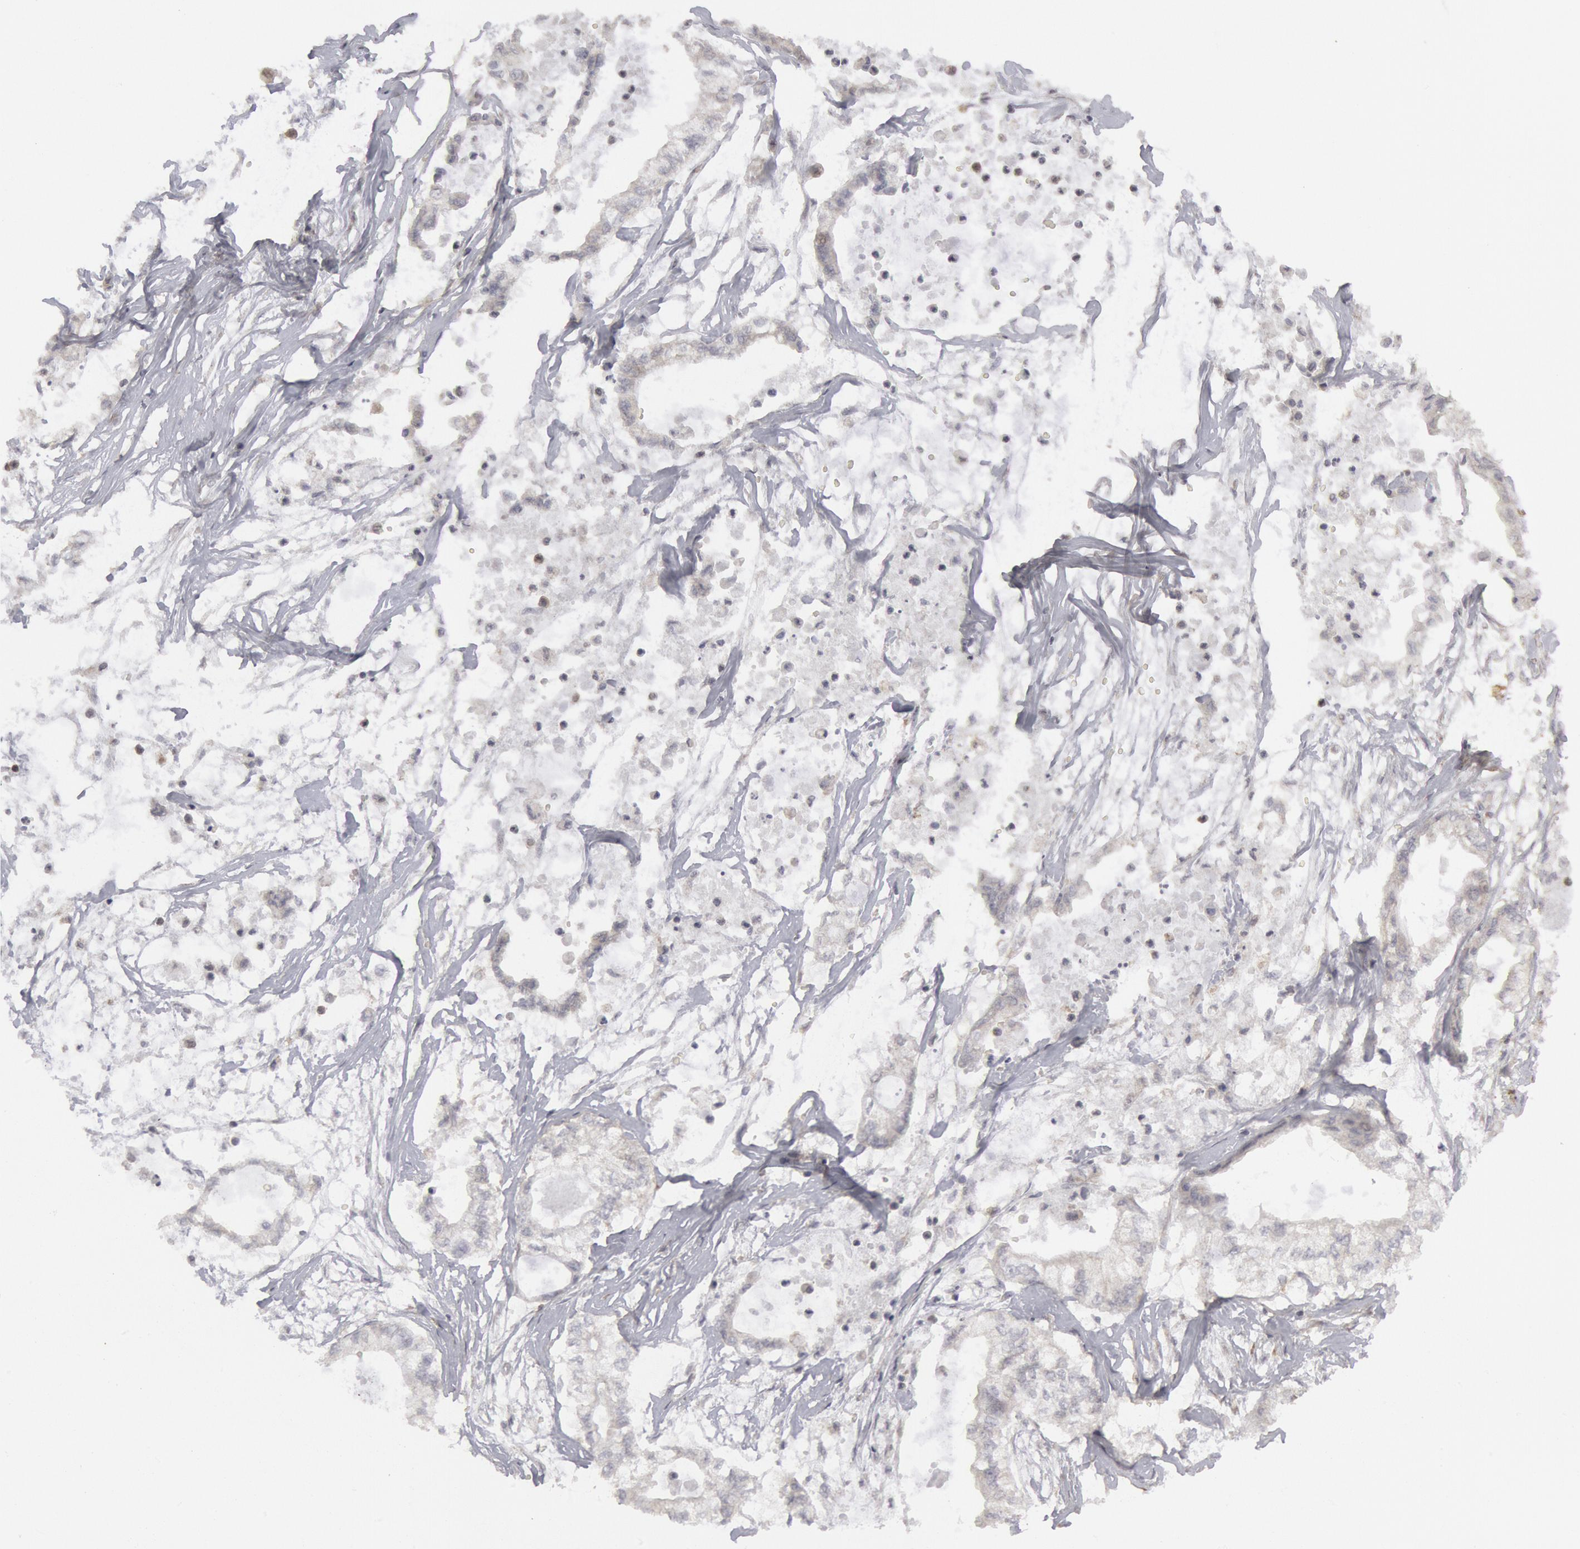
{"staining": {"intensity": "negative", "quantity": "none", "location": "none"}, "tissue": "pancreatic cancer", "cell_type": "Tumor cells", "image_type": "cancer", "snomed": [{"axis": "morphology", "description": "Adenocarcinoma, NOS"}, {"axis": "topography", "description": "Pancreas"}], "caption": "Immunohistochemical staining of human pancreatic adenocarcinoma demonstrates no significant staining in tumor cells. Nuclei are stained in blue.", "gene": "OSBPL8", "patient": {"sex": "male", "age": 79}}